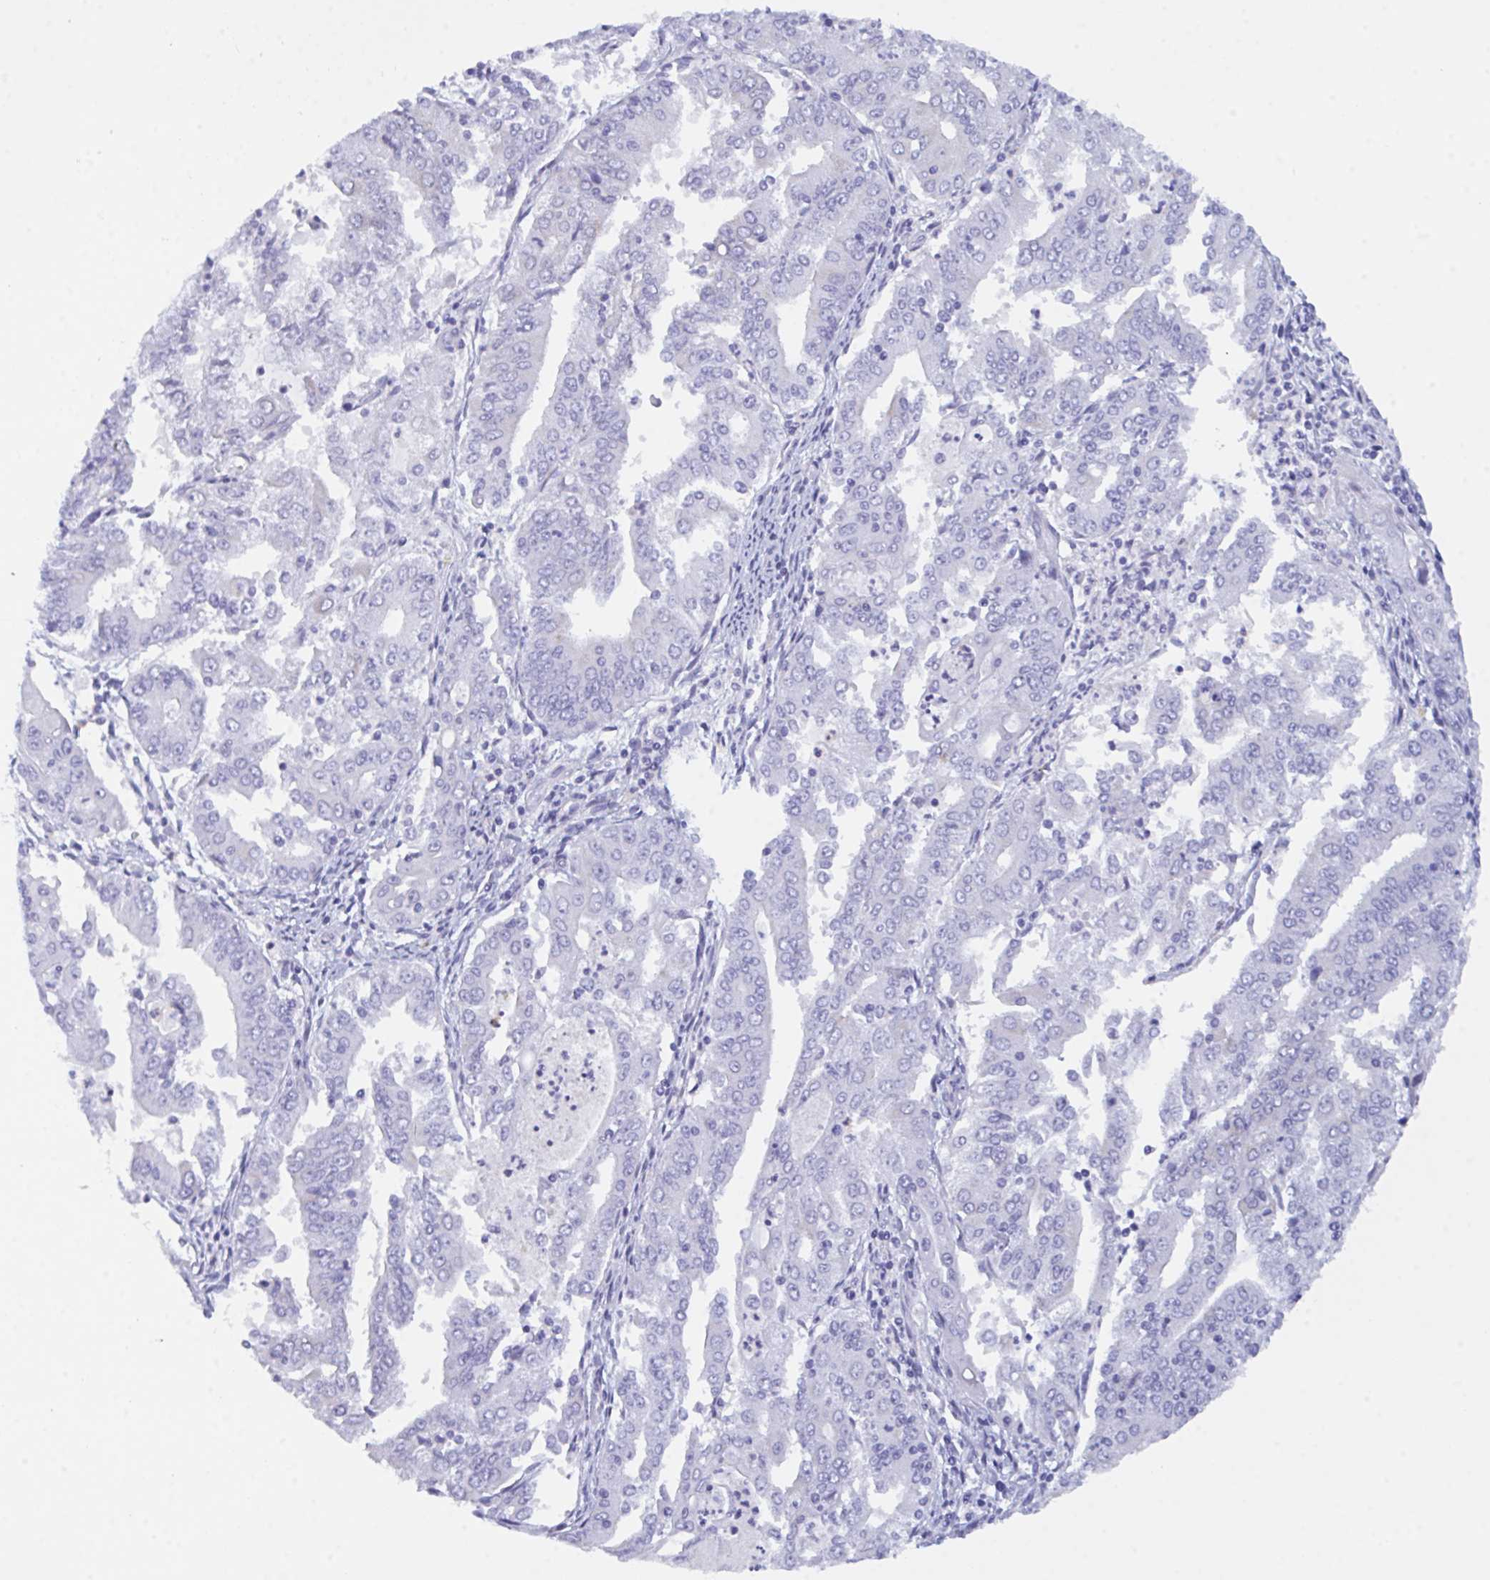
{"staining": {"intensity": "negative", "quantity": "none", "location": "none"}, "tissue": "cervical cancer", "cell_type": "Tumor cells", "image_type": "cancer", "snomed": [{"axis": "morphology", "description": "Adenocarcinoma, NOS"}, {"axis": "topography", "description": "Cervix"}], "caption": "Immunohistochemical staining of human cervical adenocarcinoma shows no significant staining in tumor cells.", "gene": "CEP170B", "patient": {"sex": "female", "age": 56}}